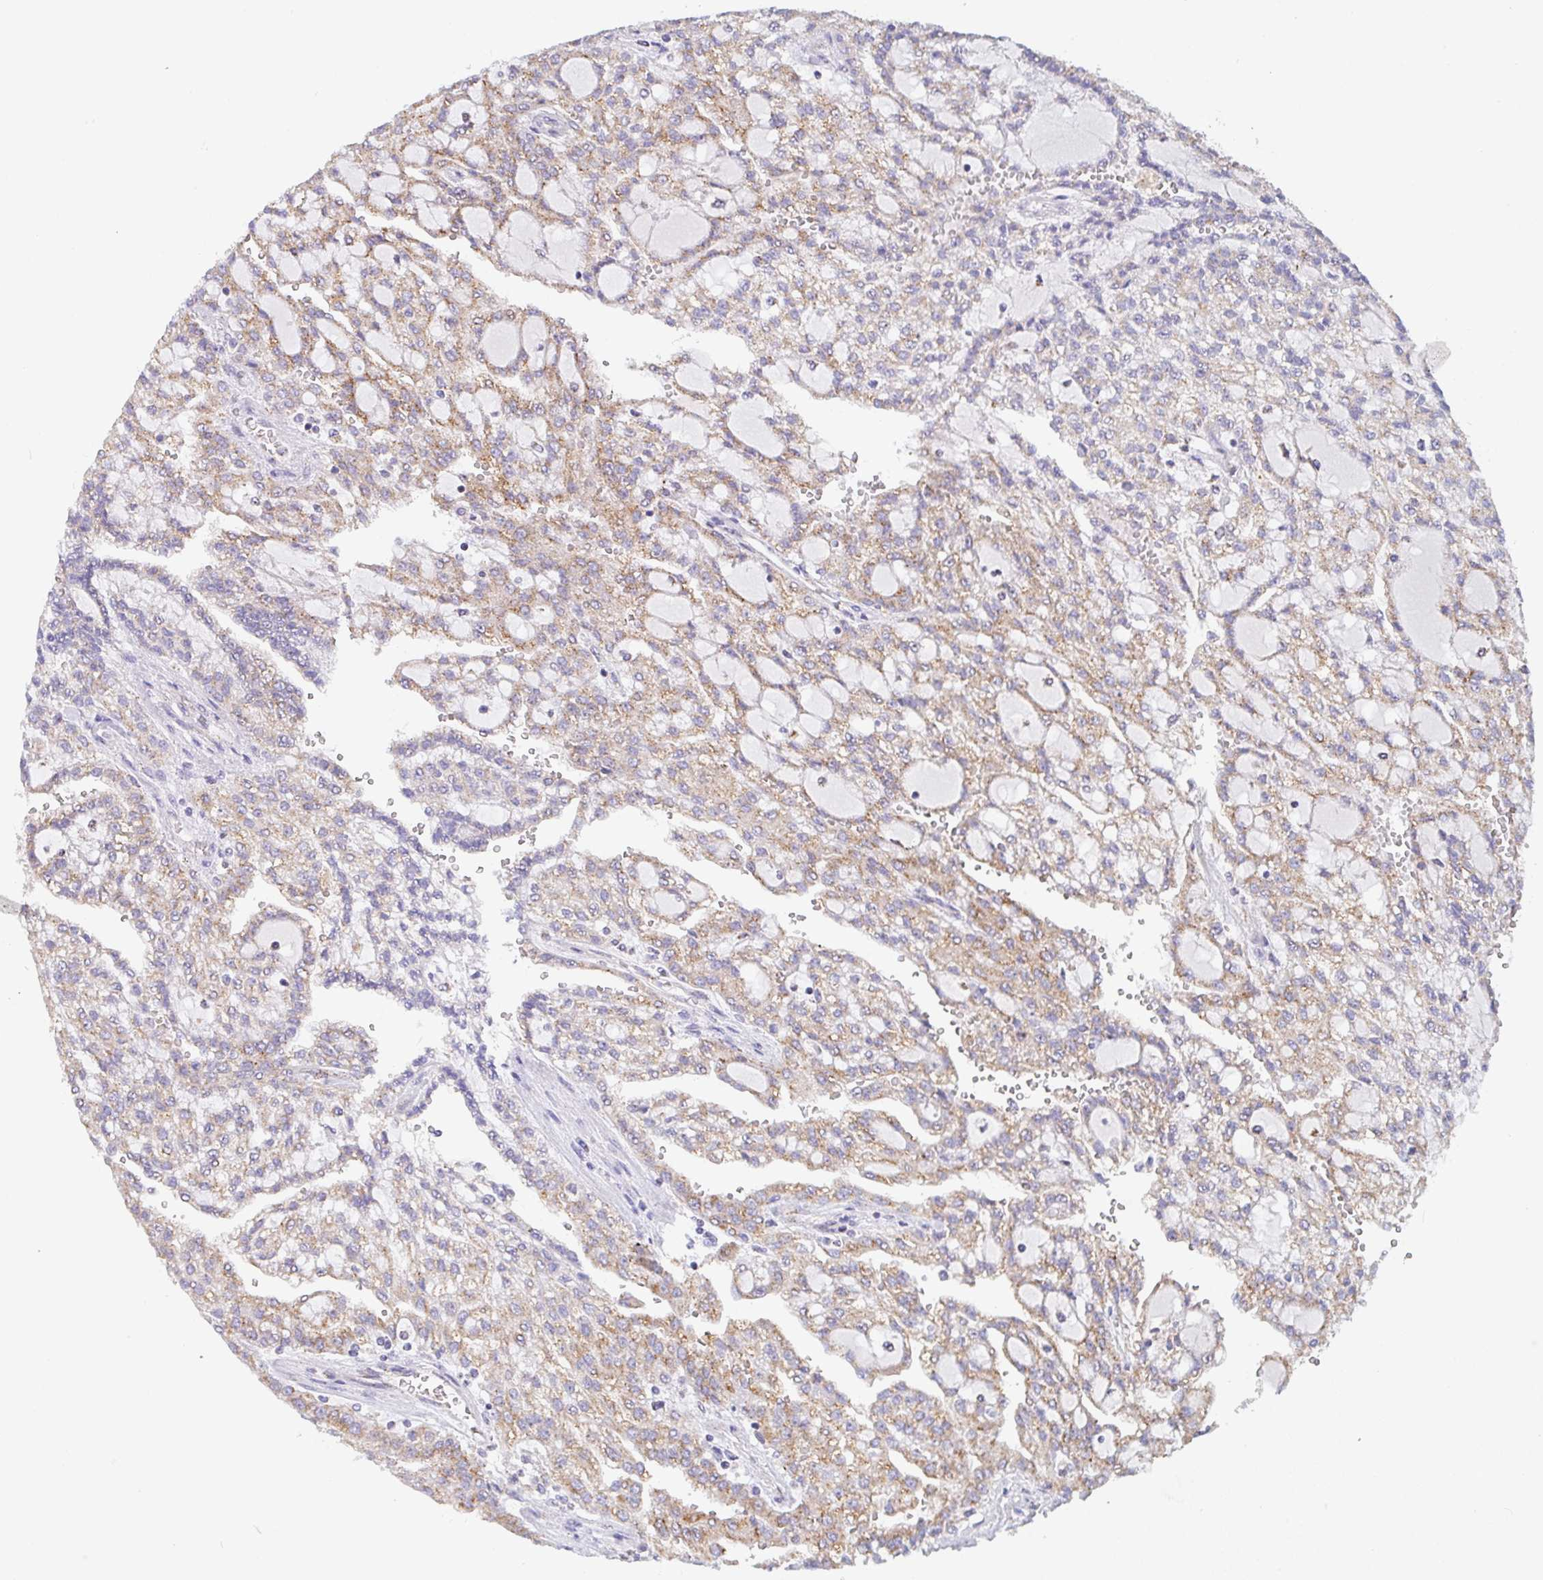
{"staining": {"intensity": "moderate", "quantity": ">75%", "location": "cytoplasmic/membranous"}, "tissue": "renal cancer", "cell_type": "Tumor cells", "image_type": "cancer", "snomed": [{"axis": "morphology", "description": "Adenocarcinoma, NOS"}, {"axis": "topography", "description": "Kidney"}], "caption": "The histopathology image reveals a brown stain indicating the presence of a protein in the cytoplasmic/membranous of tumor cells in renal adenocarcinoma. (DAB (3,3'-diaminobenzidine) IHC with brightfield microscopy, high magnification).", "gene": "PROSER3", "patient": {"sex": "male", "age": 63}}